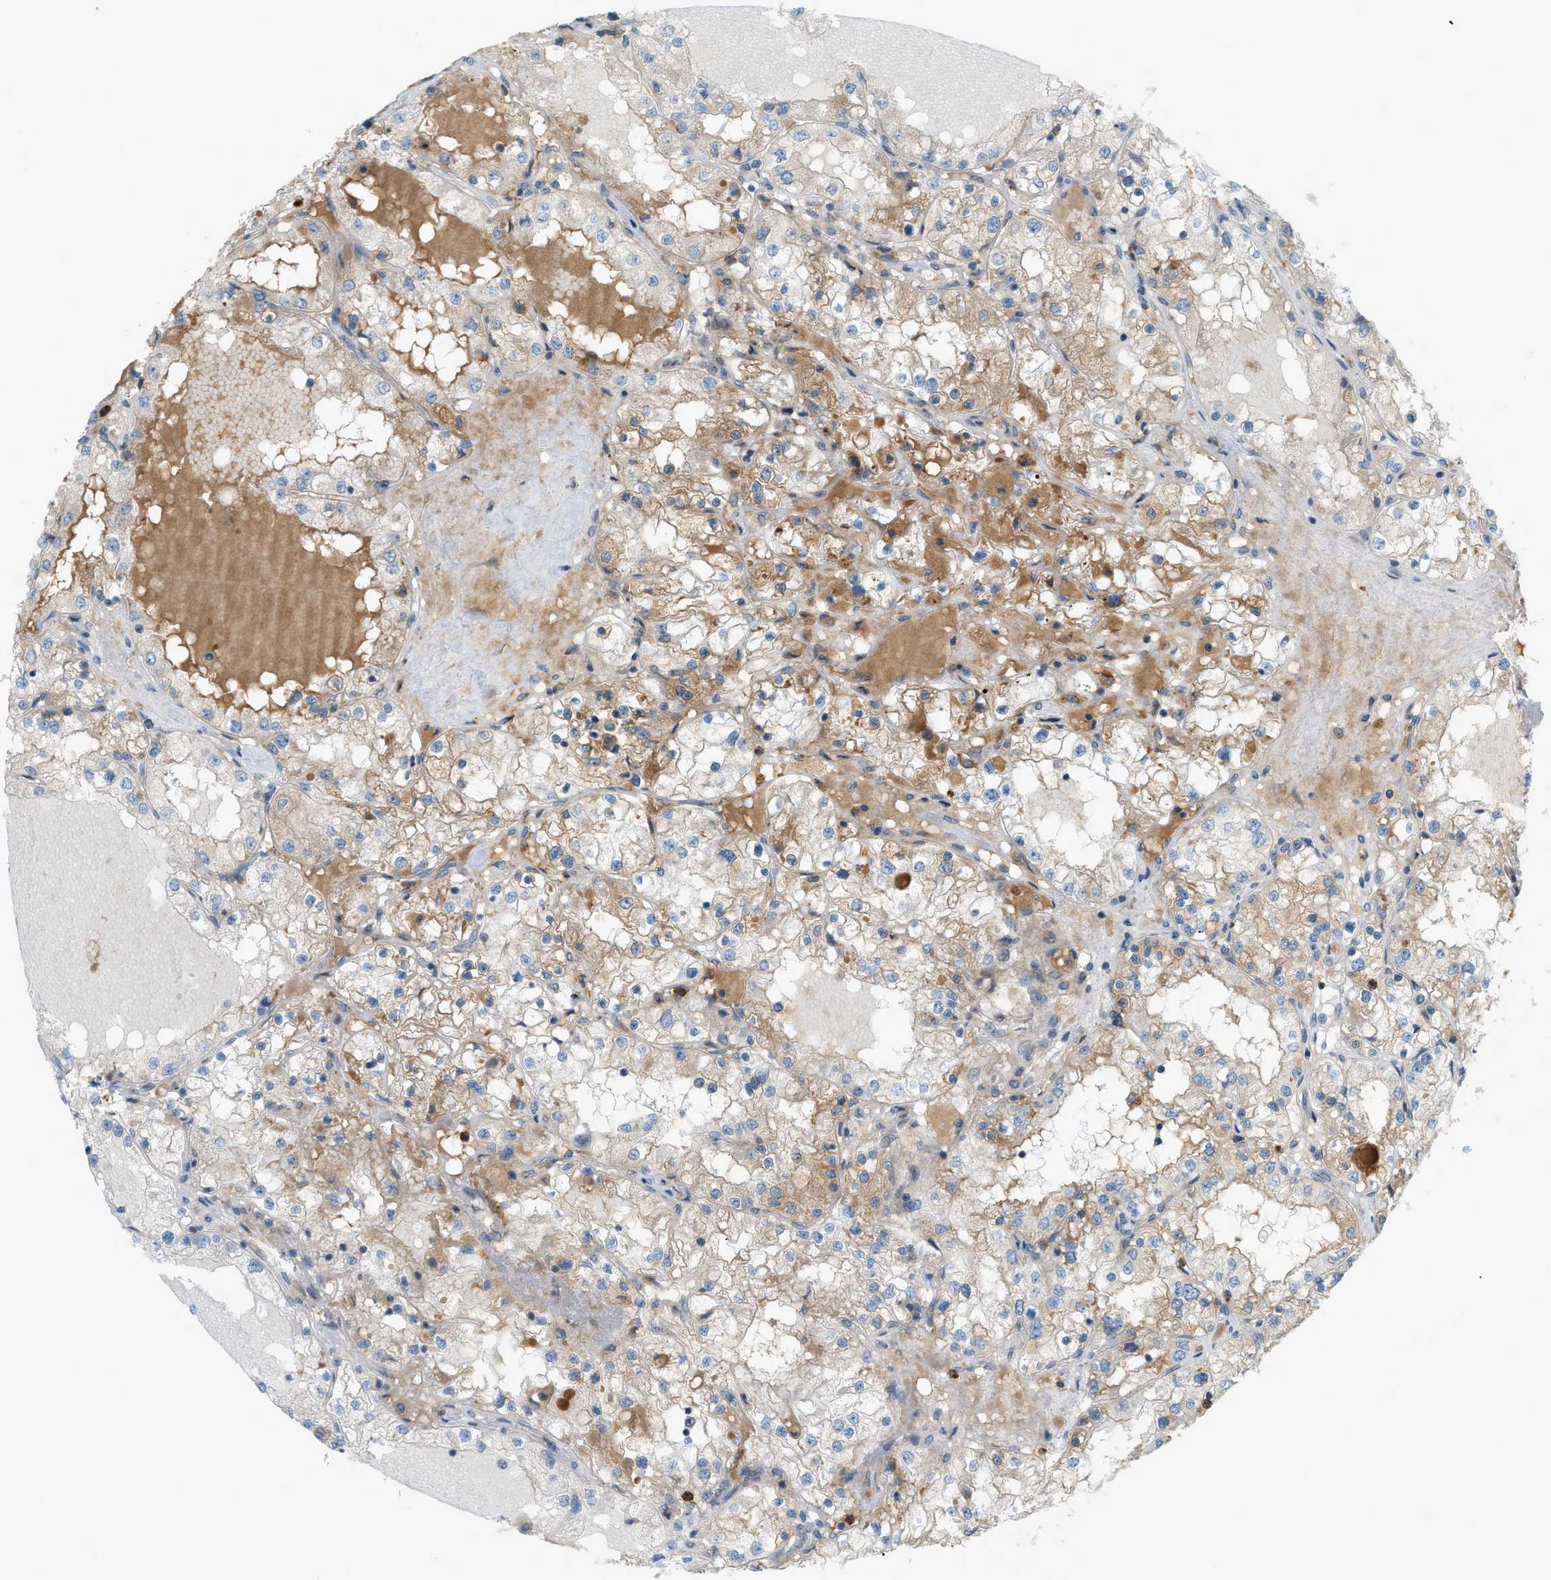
{"staining": {"intensity": "weak", "quantity": ">75%", "location": "cytoplasmic/membranous"}, "tissue": "renal cancer", "cell_type": "Tumor cells", "image_type": "cancer", "snomed": [{"axis": "morphology", "description": "Adenocarcinoma, NOS"}, {"axis": "topography", "description": "Kidney"}], "caption": "A high-resolution image shows immunohistochemistry staining of renal cancer (adenocarcinoma), which displays weak cytoplasmic/membranous expression in approximately >75% of tumor cells. (DAB (3,3'-diaminobenzidine) IHC, brown staining for protein, blue staining for nuclei).", "gene": "DYRK1A", "patient": {"sex": "male", "age": 68}}